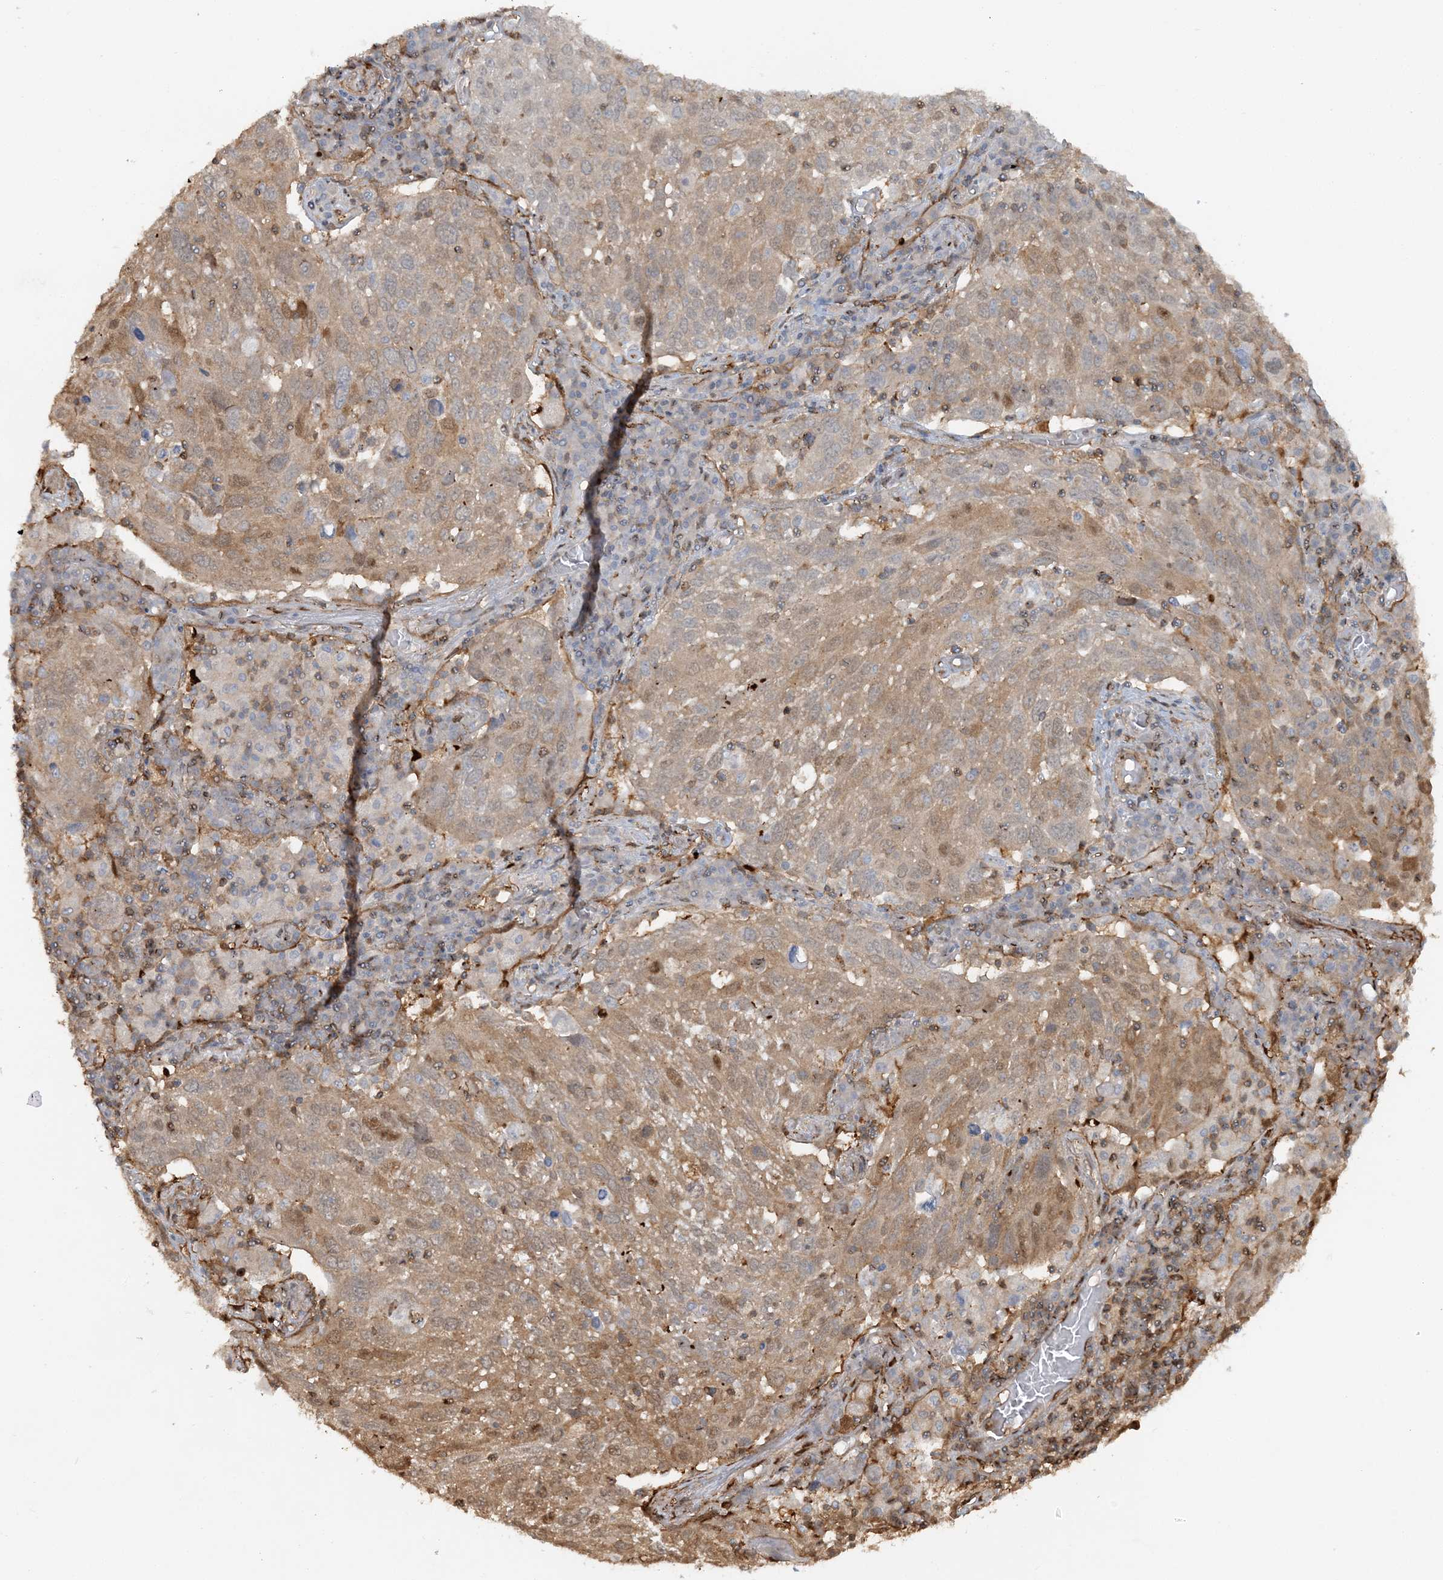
{"staining": {"intensity": "moderate", "quantity": "<25%", "location": "cytoplasmic/membranous"}, "tissue": "lung cancer", "cell_type": "Tumor cells", "image_type": "cancer", "snomed": [{"axis": "morphology", "description": "Squamous cell carcinoma, NOS"}, {"axis": "topography", "description": "Lung"}], "caption": "This is an image of immunohistochemistry (IHC) staining of squamous cell carcinoma (lung), which shows moderate positivity in the cytoplasmic/membranous of tumor cells.", "gene": "DSTN", "patient": {"sex": "male", "age": 65}}